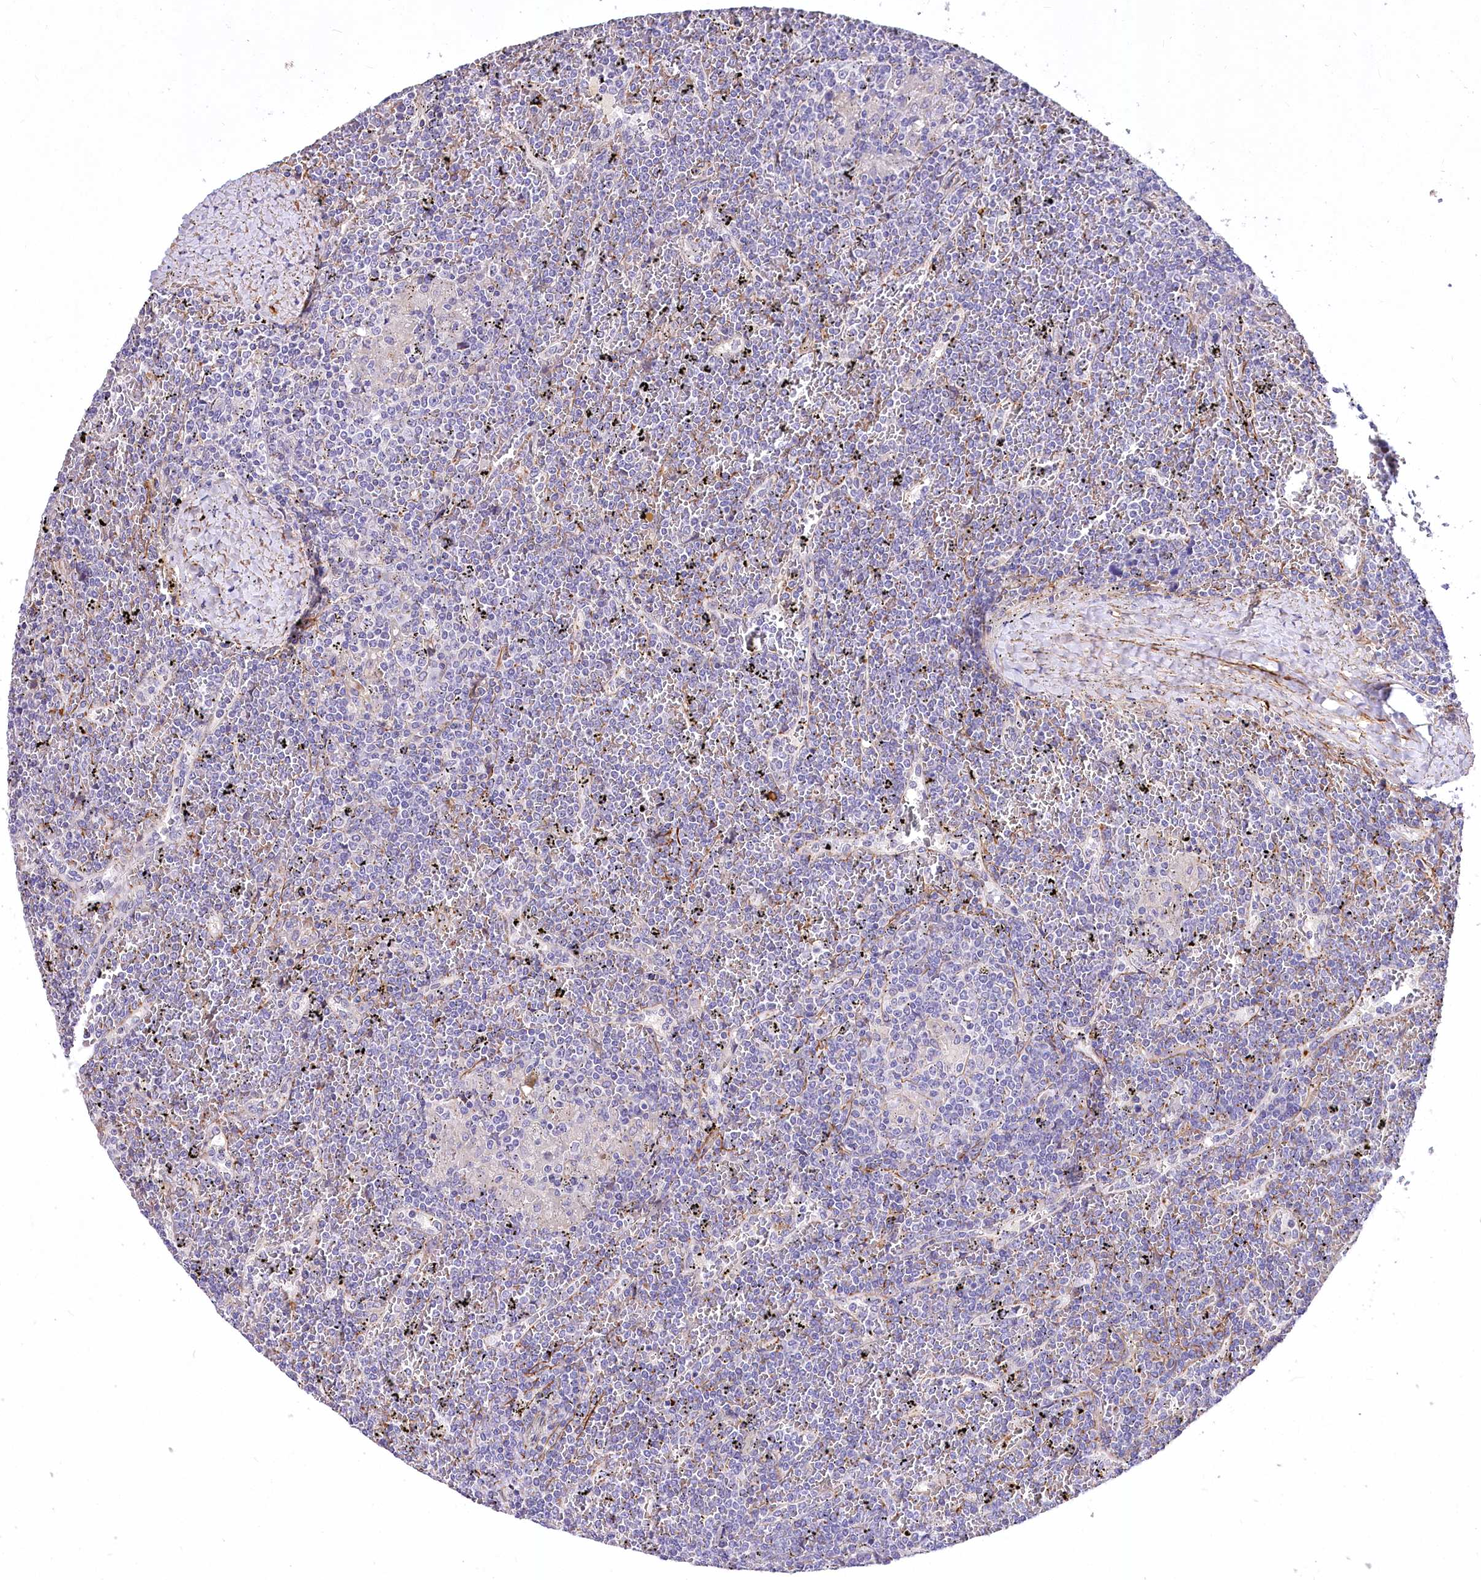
{"staining": {"intensity": "negative", "quantity": "none", "location": "none"}, "tissue": "lymphoma", "cell_type": "Tumor cells", "image_type": "cancer", "snomed": [{"axis": "morphology", "description": "Malignant lymphoma, non-Hodgkin's type, Low grade"}, {"axis": "topography", "description": "Spleen"}], "caption": "An IHC photomicrograph of malignant lymphoma, non-Hodgkin's type (low-grade) is shown. There is no staining in tumor cells of malignant lymphoma, non-Hodgkin's type (low-grade).", "gene": "RDH16", "patient": {"sex": "female", "age": 19}}